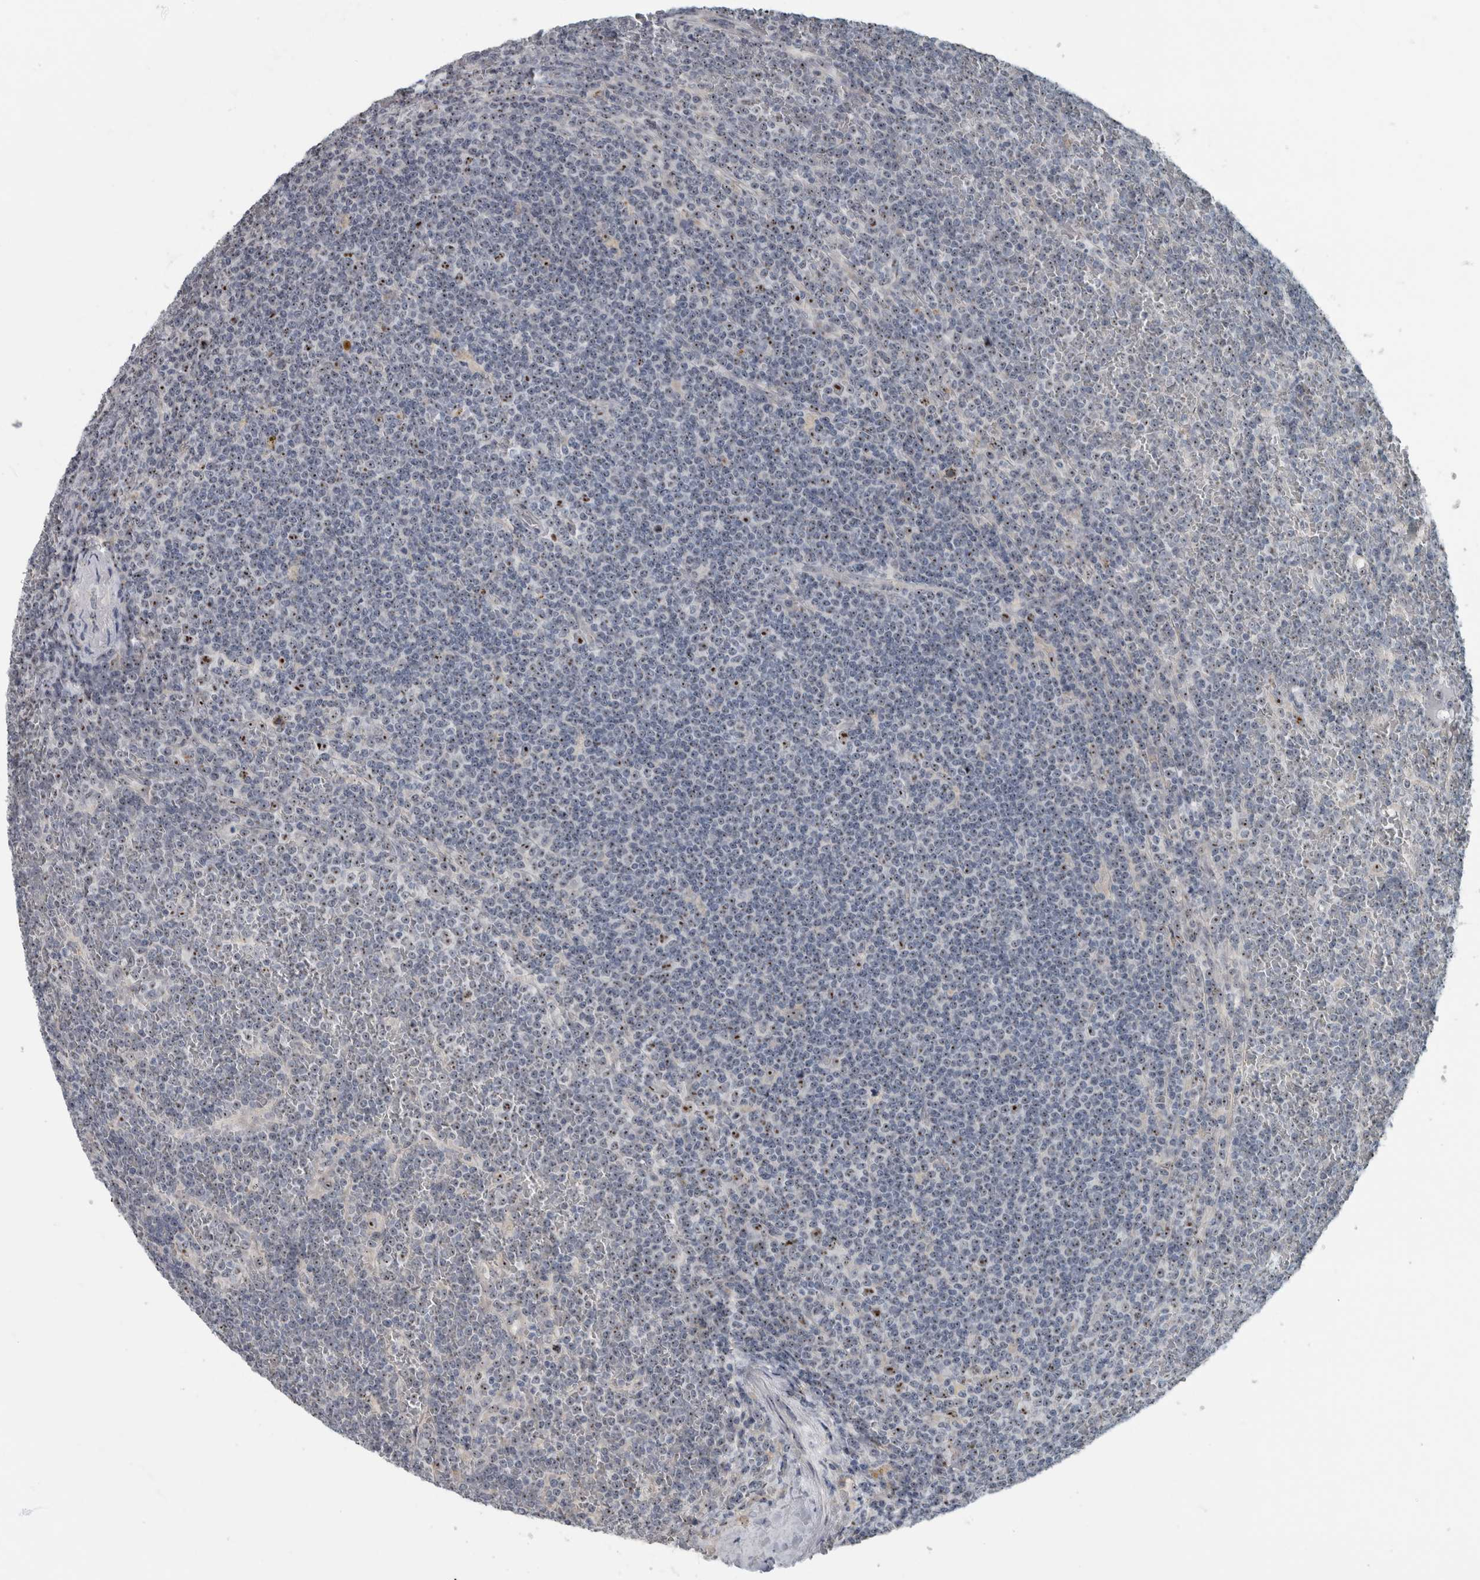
{"staining": {"intensity": "negative", "quantity": "none", "location": "none"}, "tissue": "lymphoma", "cell_type": "Tumor cells", "image_type": "cancer", "snomed": [{"axis": "morphology", "description": "Malignant lymphoma, non-Hodgkin's type, Low grade"}, {"axis": "topography", "description": "Spleen"}], "caption": "High magnification brightfield microscopy of malignant lymphoma, non-Hodgkin's type (low-grade) stained with DAB (3,3'-diaminobenzidine) (brown) and counterstained with hematoxylin (blue): tumor cells show no significant staining.", "gene": "UTP6", "patient": {"sex": "female", "age": 19}}